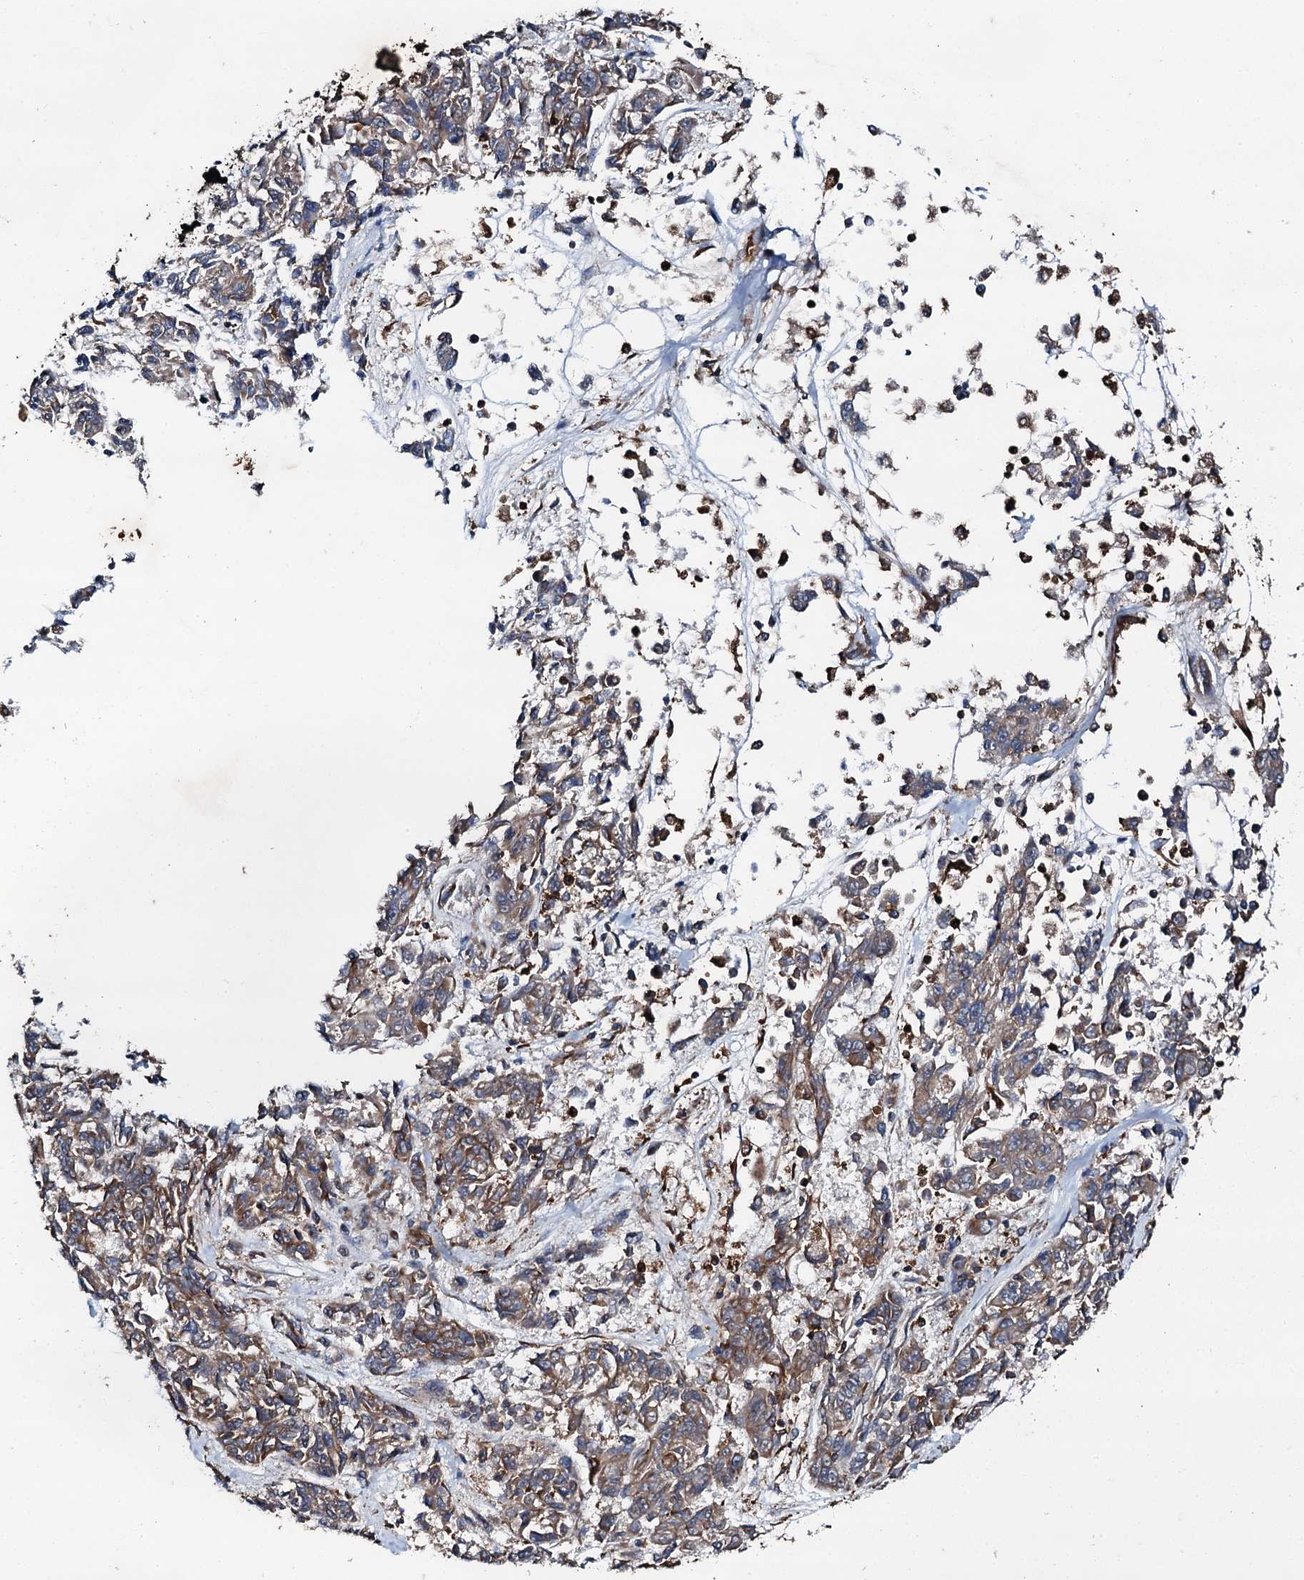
{"staining": {"intensity": "weak", "quantity": "25%-75%", "location": "cytoplasmic/membranous"}, "tissue": "melanoma", "cell_type": "Tumor cells", "image_type": "cancer", "snomed": [{"axis": "morphology", "description": "Malignant melanoma, NOS"}, {"axis": "topography", "description": "Skin"}], "caption": "Immunohistochemistry (IHC) of melanoma displays low levels of weak cytoplasmic/membranous expression in about 25%-75% of tumor cells.", "gene": "EDC4", "patient": {"sex": "male", "age": 53}}